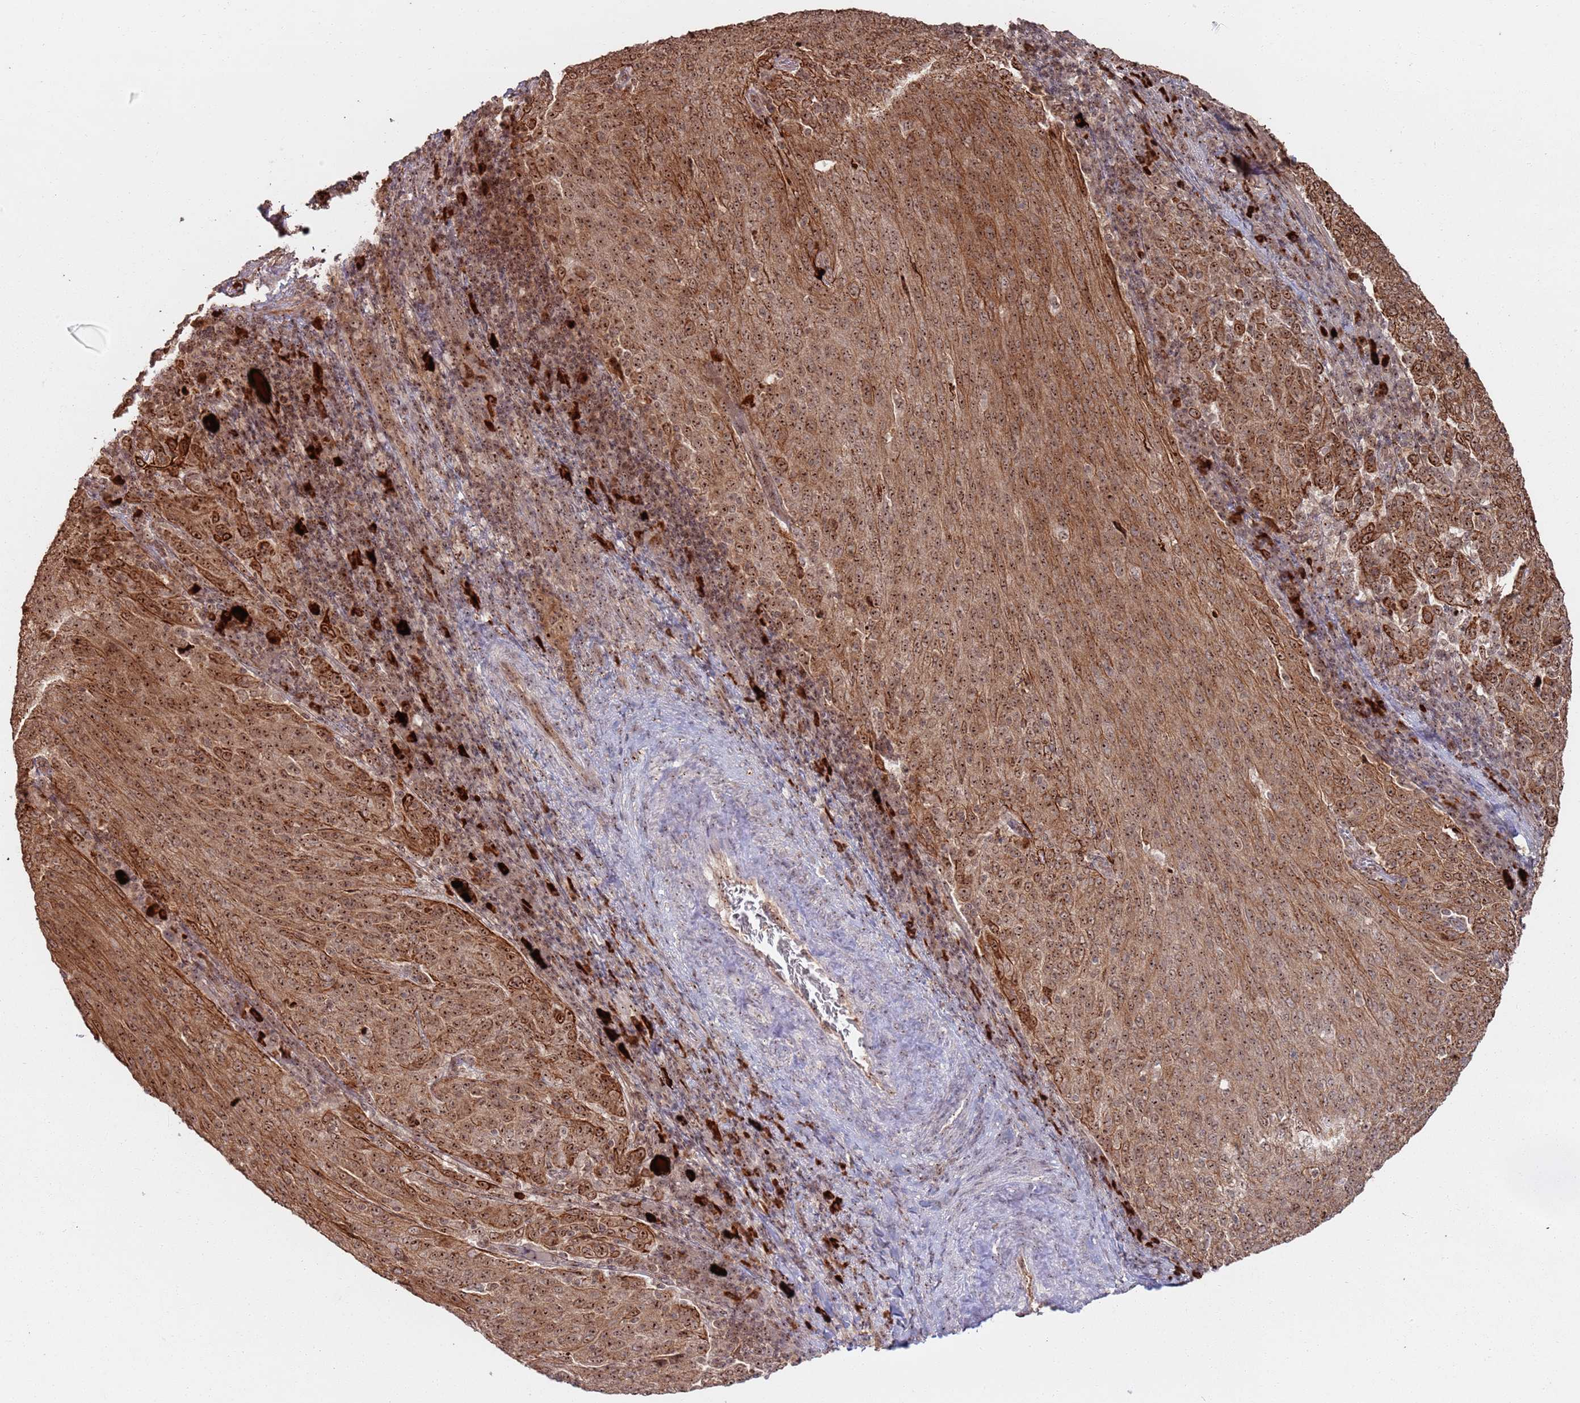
{"staining": {"intensity": "moderate", "quantity": ">75%", "location": "cytoplasmic/membranous,nuclear"}, "tissue": "cervical cancer", "cell_type": "Tumor cells", "image_type": "cancer", "snomed": [{"axis": "morphology", "description": "Squamous cell carcinoma, NOS"}, {"axis": "topography", "description": "Cervix"}], "caption": "Tumor cells exhibit medium levels of moderate cytoplasmic/membranous and nuclear staining in approximately >75% of cells in squamous cell carcinoma (cervical). (Brightfield microscopy of DAB IHC at high magnification).", "gene": "UTP11", "patient": {"sex": "female", "age": 46}}